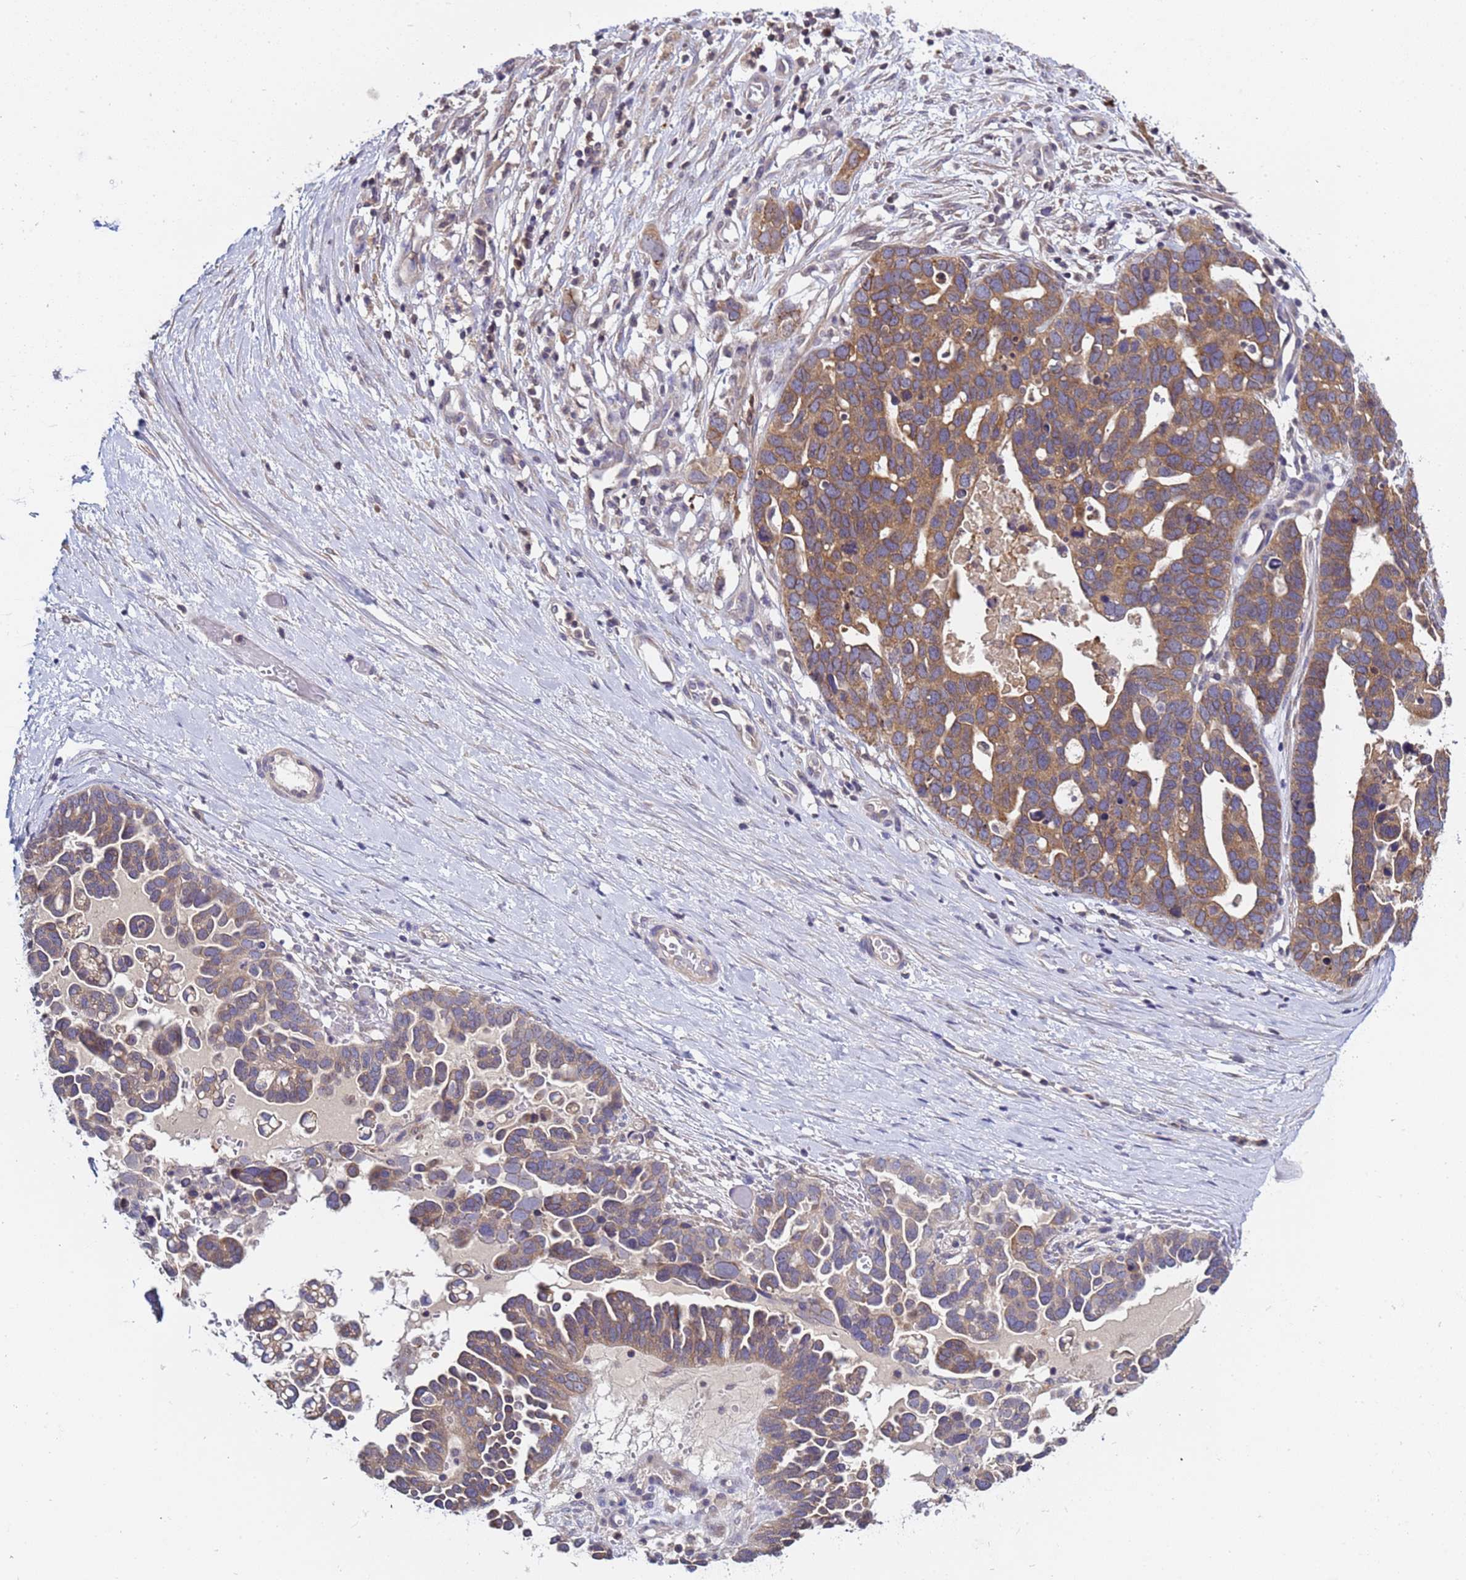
{"staining": {"intensity": "moderate", "quantity": ">75%", "location": "cytoplasmic/membranous"}, "tissue": "ovarian cancer", "cell_type": "Tumor cells", "image_type": "cancer", "snomed": [{"axis": "morphology", "description": "Cystadenocarcinoma, serous, NOS"}, {"axis": "topography", "description": "Ovary"}], "caption": "Protein analysis of ovarian cancer (serous cystadenocarcinoma) tissue shows moderate cytoplasmic/membranous staining in about >75% of tumor cells.", "gene": "ELMOD2", "patient": {"sex": "female", "age": 54}}